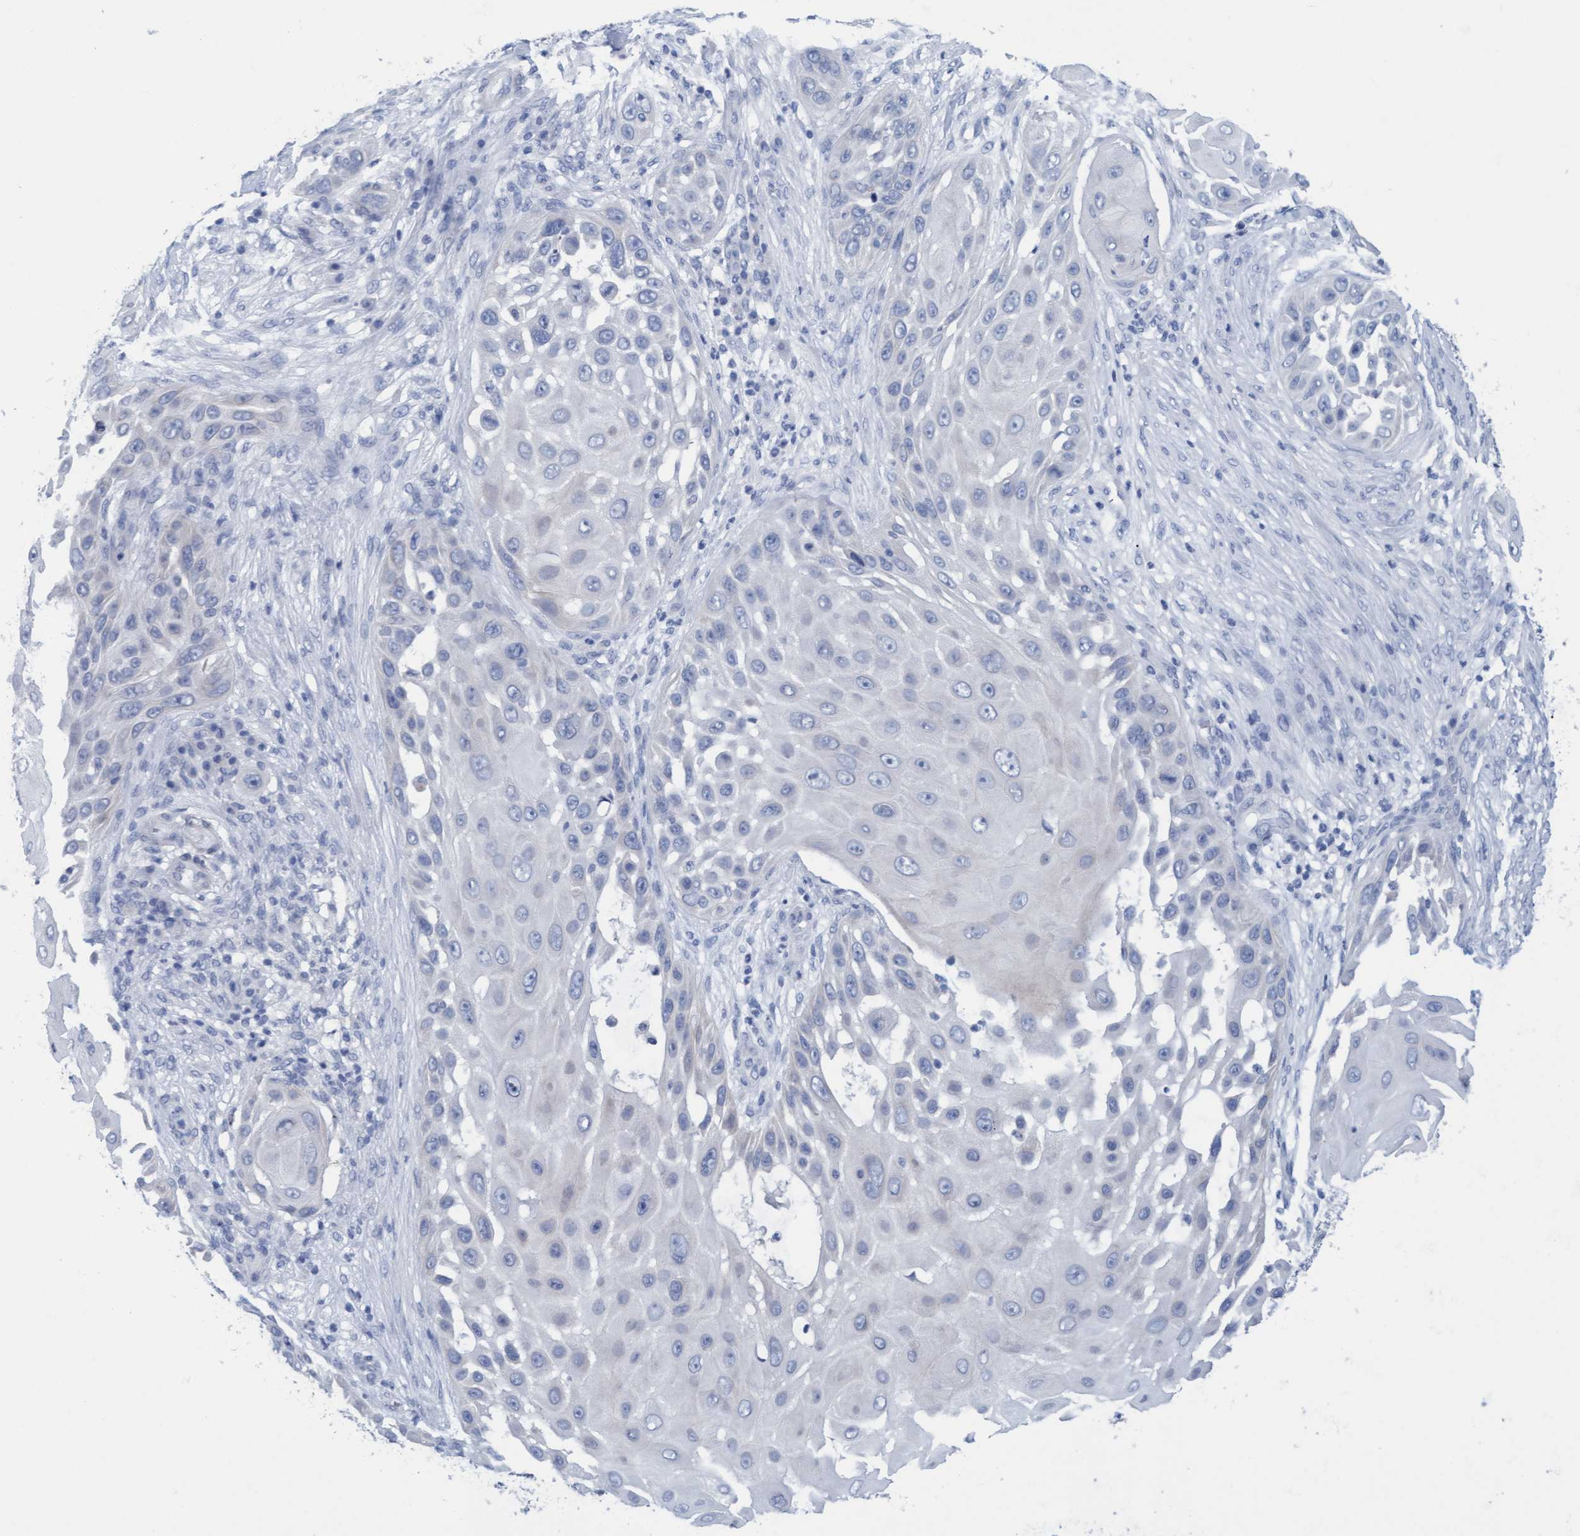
{"staining": {"intensity": "negative", "quantity": "none", "location": "none"}, "tissue": "skin cancer", "cell_type": "Tumor cells", "image_type": "cancer", "snomed": [{"axis": "morphology", "description": "Squamous cell carcinoma, NOS"}, {"axis": "topography", "description": "Skin"}], "caption": "Tumor cells are negative for brown protein staining in skin cancer. Nuclei are stained in blue.", "gene": "SSTR3", "patient": {"sex": "female", "age": 44}}